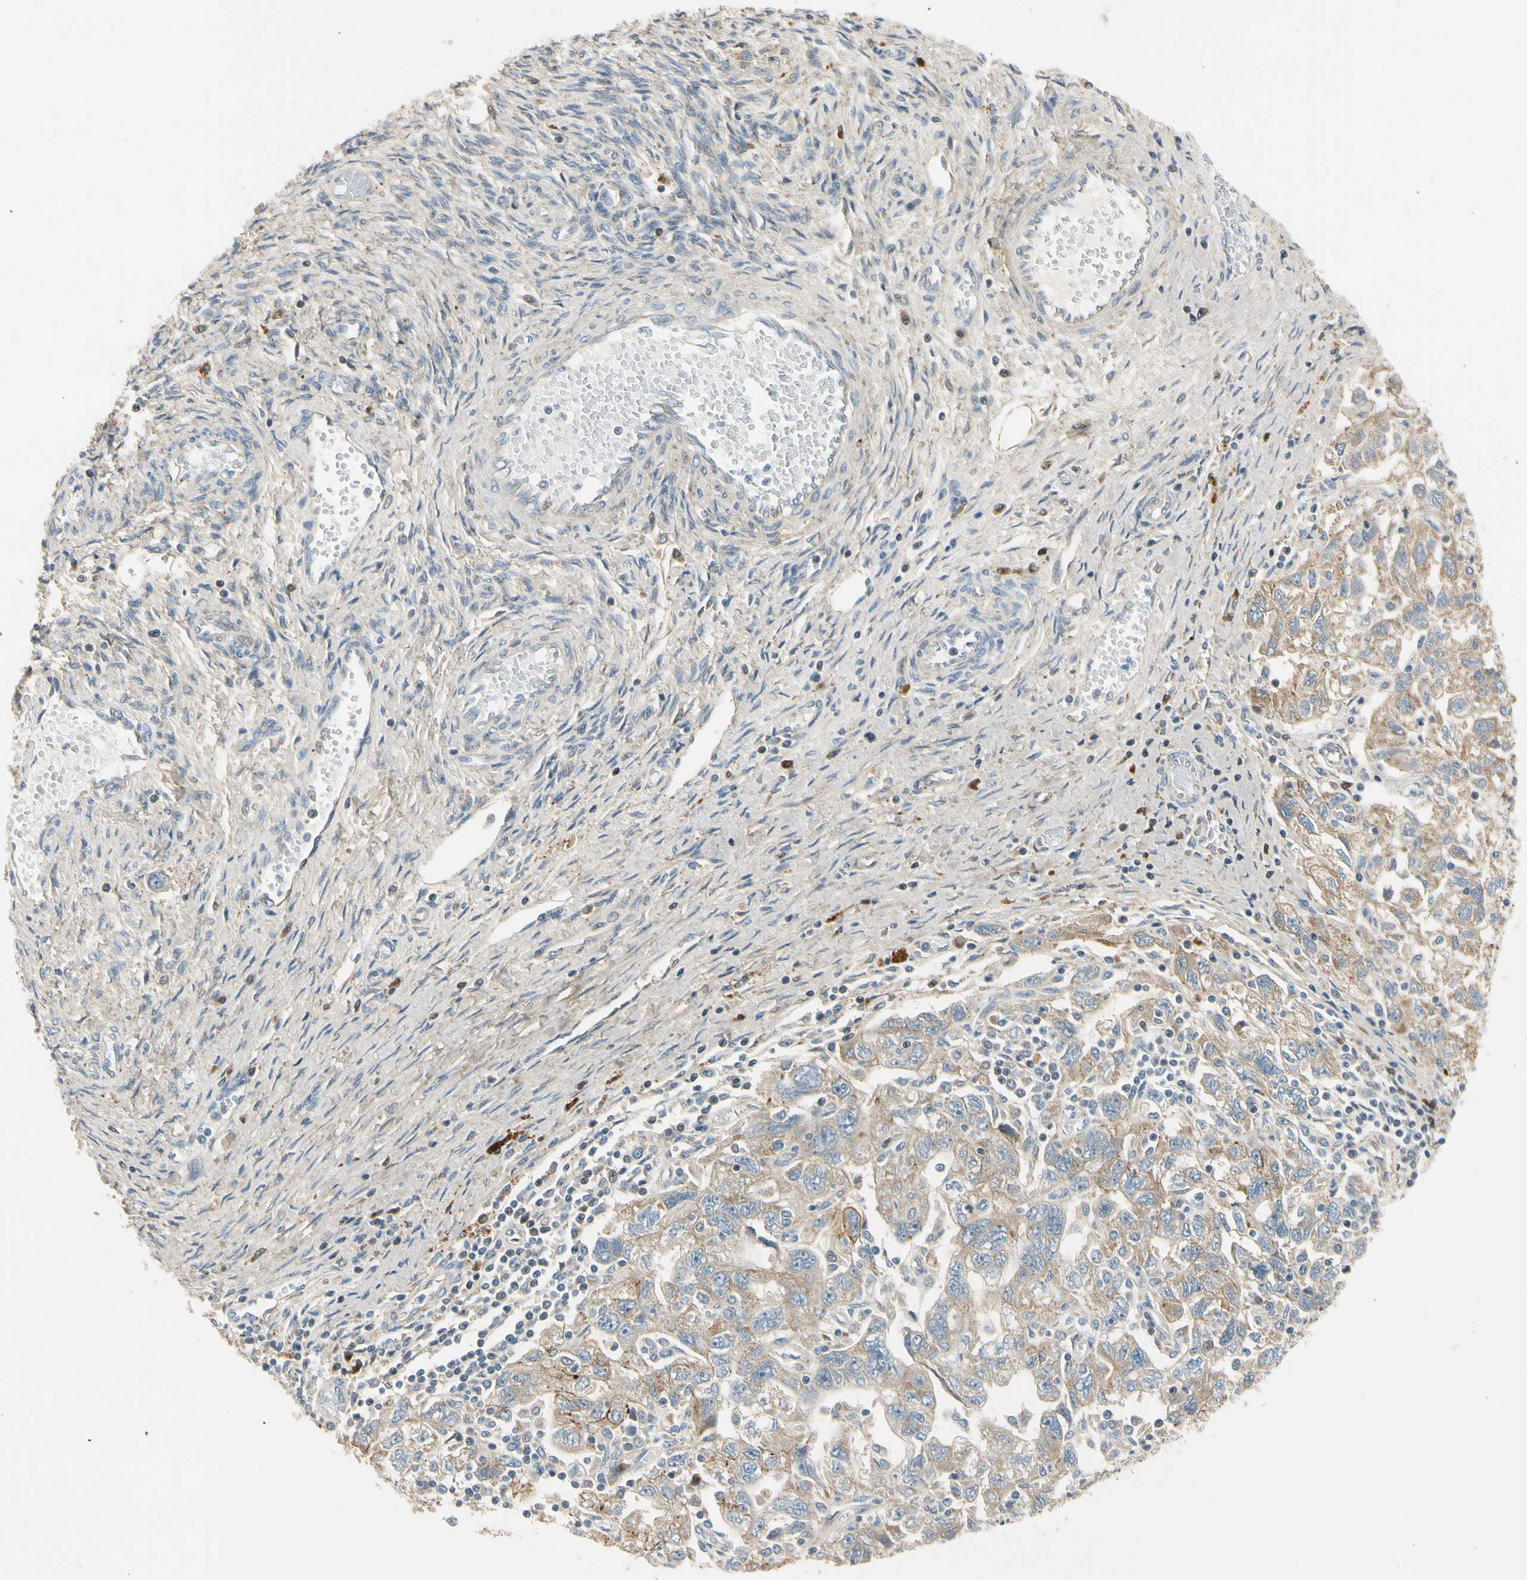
{"staining": {"intensity": "moderate", "quantity": ">75%", "location": "cytoplasmic/membranous"}, "tissue": "ovarian cancer", "cell_type": "Tumor cells", "image_type": "cancer", "snomed": [{"axis": "morphology", "description": "Carcinoma, NOS"}, {"axis": "morphology", "description": "Cystadenocarcinoma, serous, NOS"}, {"axis": "topography", "description": "Ovary"}], "caption": "Brown immunohistochemical staining in human ovarian serous cystadenocarcinoma demonstrates moderate cytoplasmic/membranous staining in about >75% of tumor cells.", "gene": "MST1R", "patient": {"sex": "female", "age": 69}}